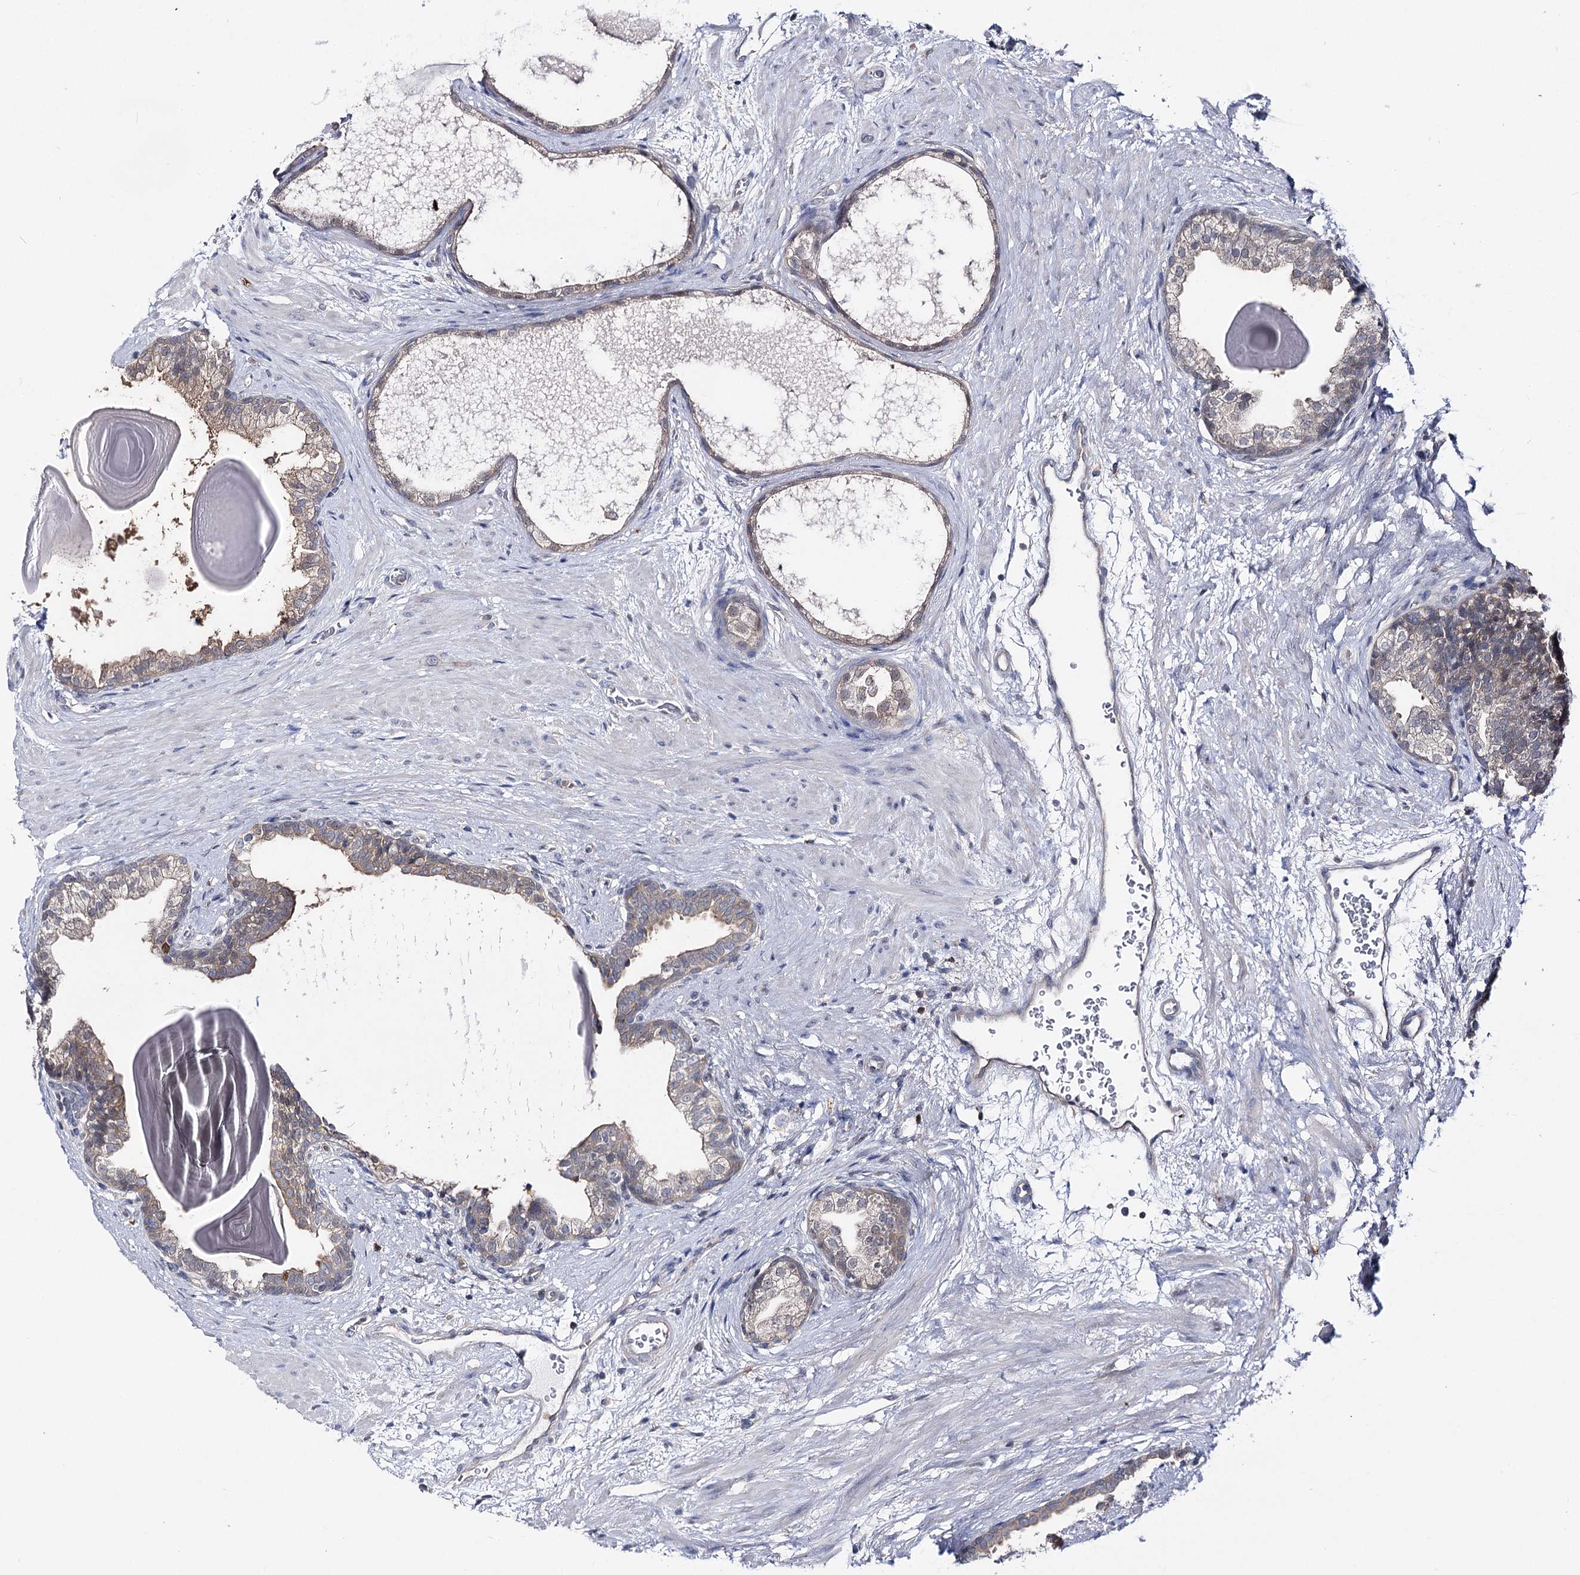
{"staining": {"intensity": "weak", "quantity": "25%-75%", "location": "cytoplasmic/membranous,nuclear"}, "tissue": "prostate", "cell_type": "Glandular cells", "image_type": "normal", "snomed": [{"axis": "morphology", "description": "Normal tissue, NOS"}, {"axis": "topography", "description": "Prostate"}], "caption": "Normal prostate shows weak cytoplasmic/membranous,nuclear expression in about 25%-75% of glandular cells, visualized by immunohistochemistry. (DAB (3,3'-diaminobenzidine) = brown stain, brightfield microscopy at high magnification).", "gene": "UGP2", "patient": {"sex": "male", "age": 48}}